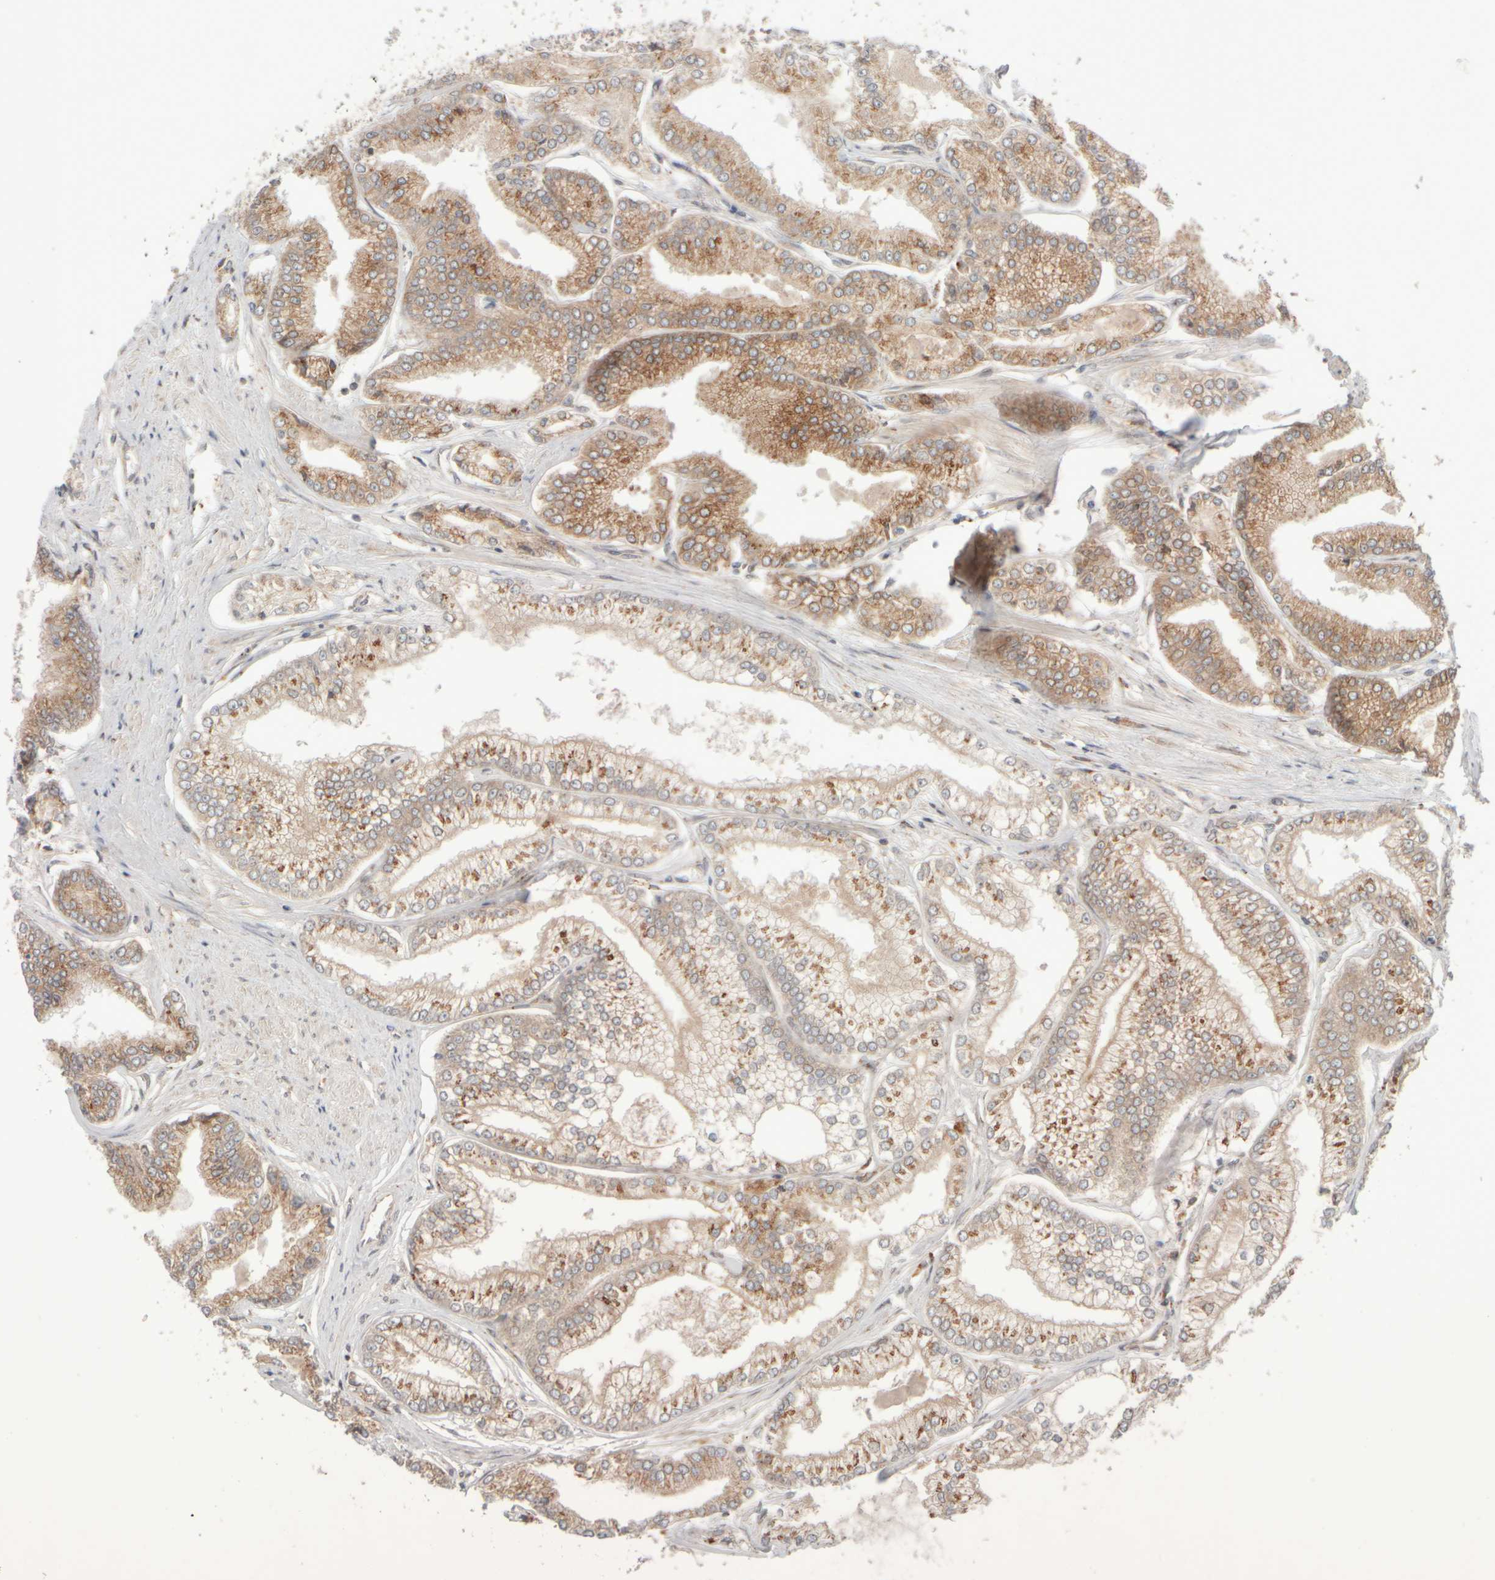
{"staining": {"intensity": "moderate", "quantity": ">75%", "location": "cytoplasmic/membranous"}, "tissue": "prostate cancer", "cell_type": "Tumor cells", "image_type": "cancer", "snomed": [{"axis": "morphology", "description": "Adenocarcinoma, Low grade"}, {"axis": "topography", "description": "Prostate"}], "caption": "Tumor cells show medium levels of moderate cytoplasmic/membranous staining in about >75% of cells in human adenocarcinoma (low-grade) (prostate). (IHC, brightfield microscopy, high magnification).", "gene": "GCN1", "patient": {"sex": "male", "age": 52}}